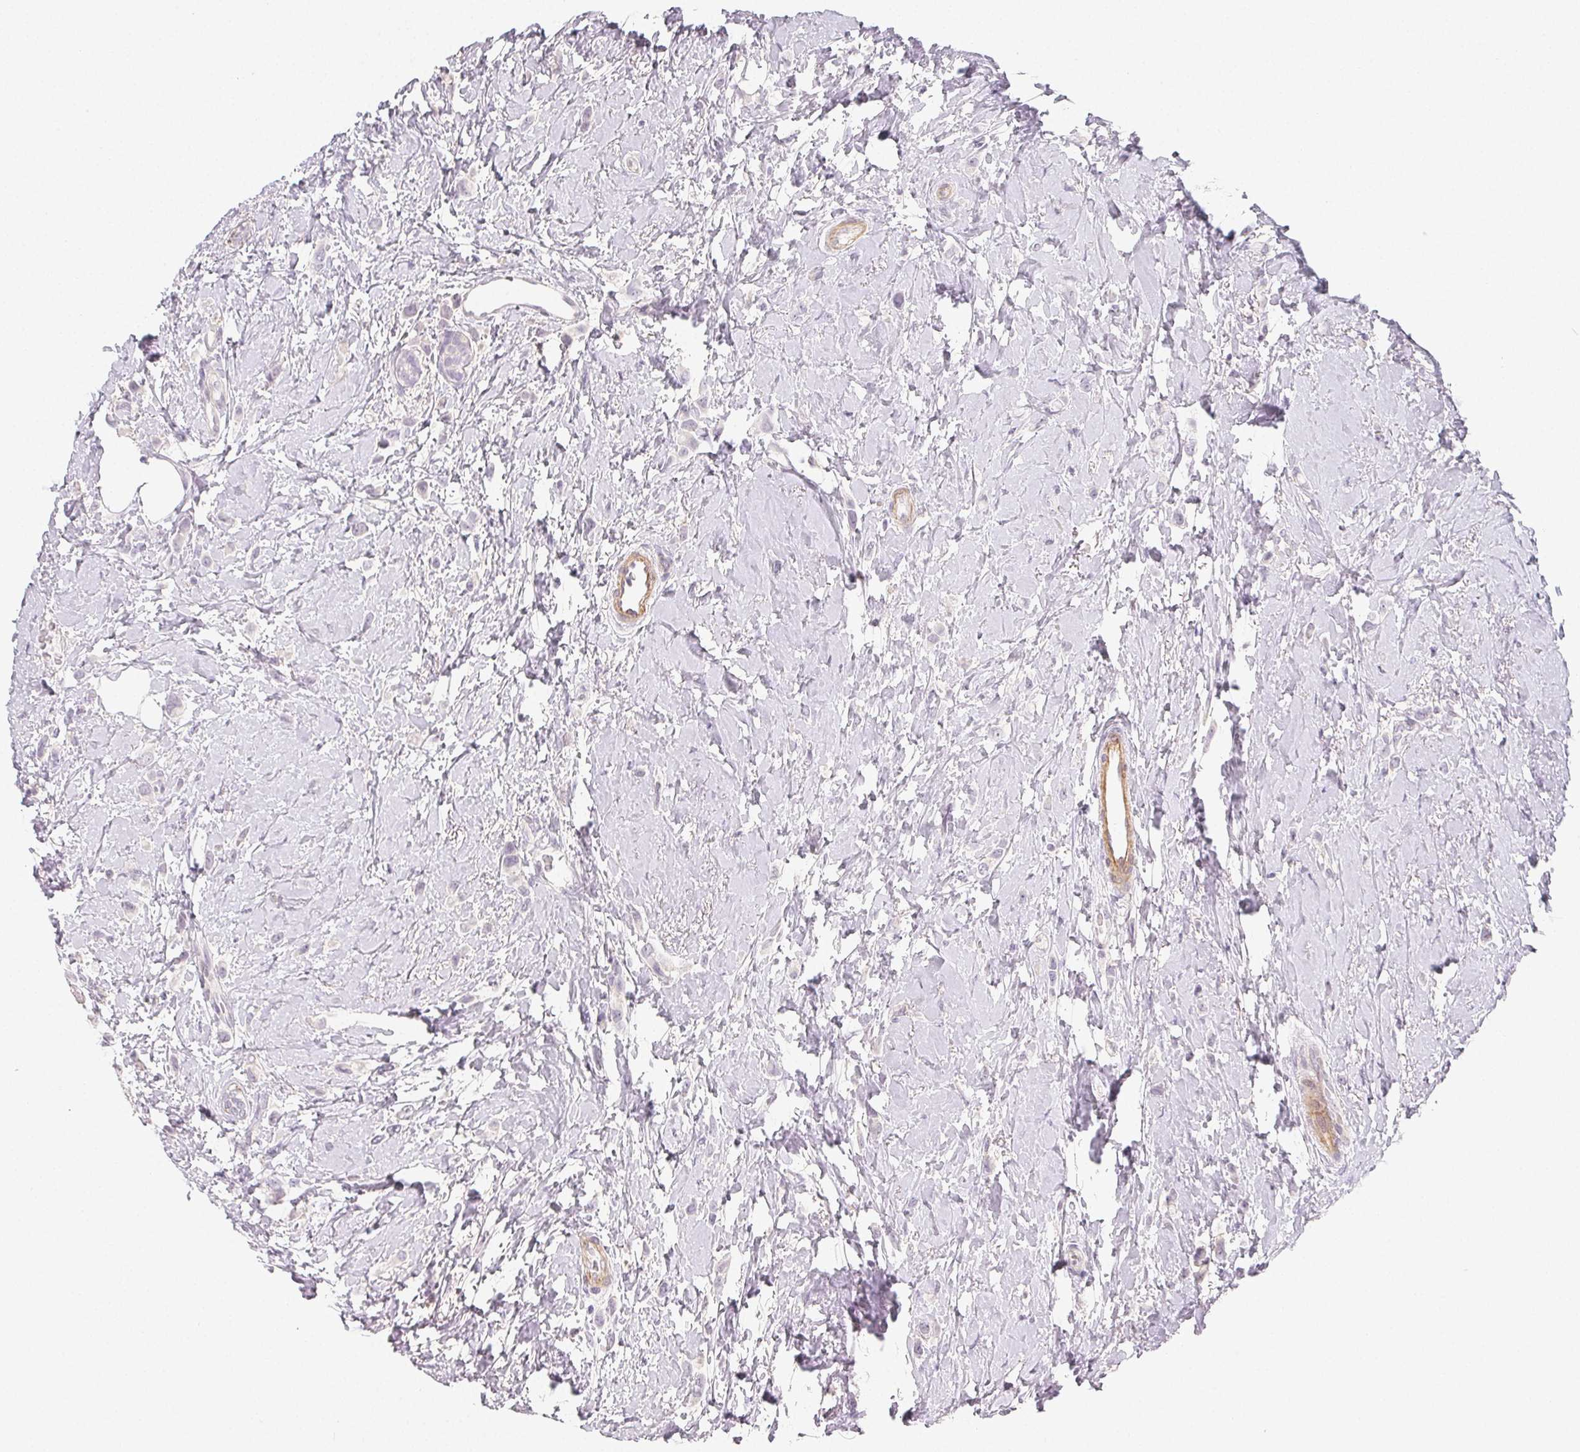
{"staining": {"intensity": "negative", "quantity": "none", "location": "none"}, "tissue": "breast cancer", "cell_type": "Tumor cells", "image_type": "cancer", "snomed": [{"axis": "morphology", "description": "Lobular carcinoma"}, {"axis": "topography", "description": "Breast"}], "caption": "IHC histopathology image of lobular carcinoma (breast) stained for a protein (brown), which shows no positivity in tumor cells.", "gene": "LRRC23", "patient": {"sex": "female", "age": 66}}